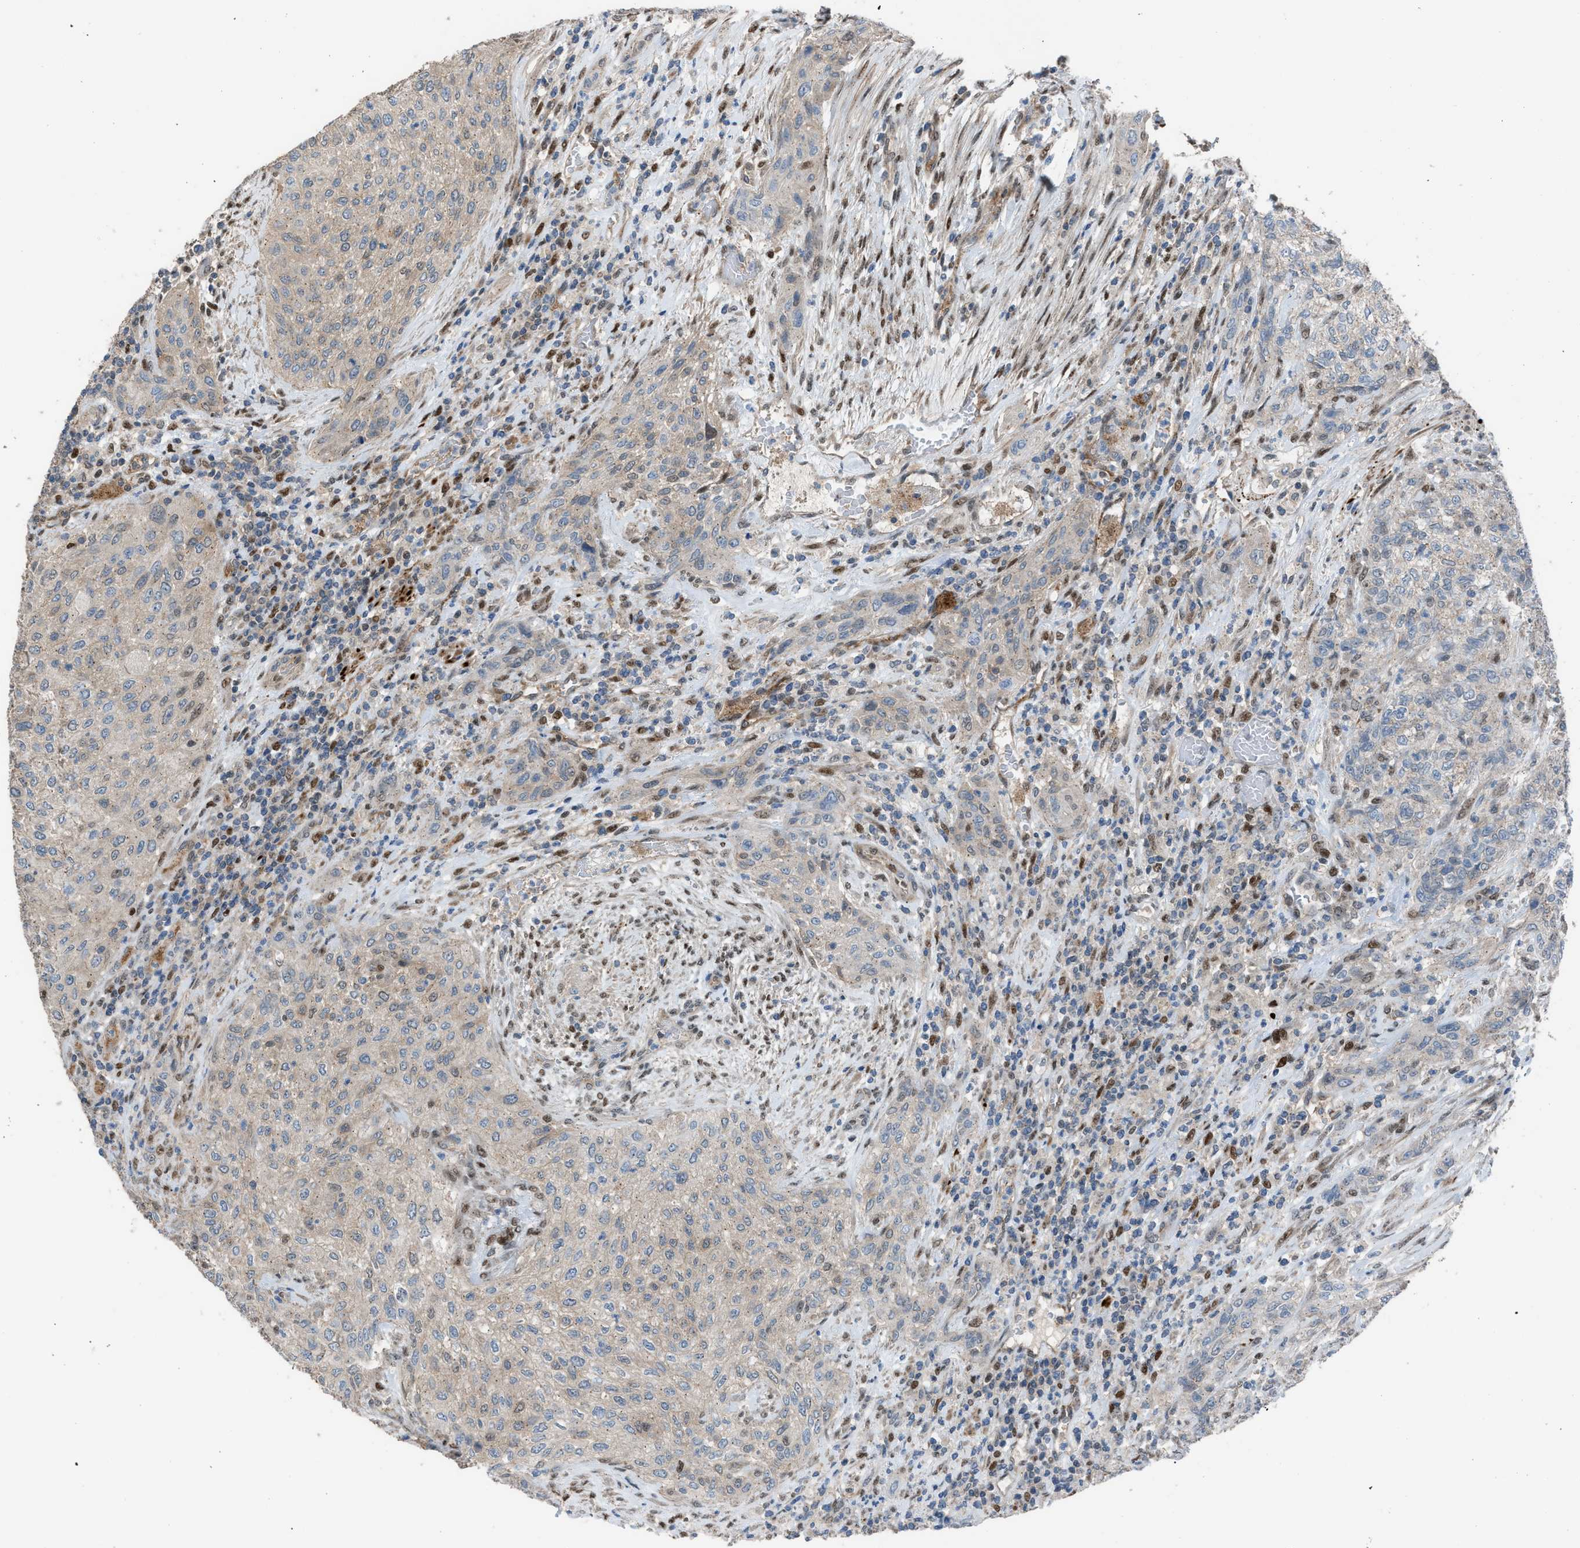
{"staining": {"intensity": "weak", "quantity": "<25%", "location": "cytoplasmic/membranous,nuclear"}, "tissue": "urothelial cancer", "cell_type": "Tumor cells", "image_type": "cancer", "snomed": [{"axis": "morphology", "description": "Urothelial carcinoma, Low grade"}, {"axis": "morphology", "description": "Urothelial carcinoma, High grade"}, {"axis": "topography", "description": "Urinary bladder"}], "caption": "A photomicrograph of urothelial carcinoma (high-grade) stained for a protein displays no brown staining in tumor cells.", "gene": "CRTC1", "patient": {"sex": "male", "age": 35}}